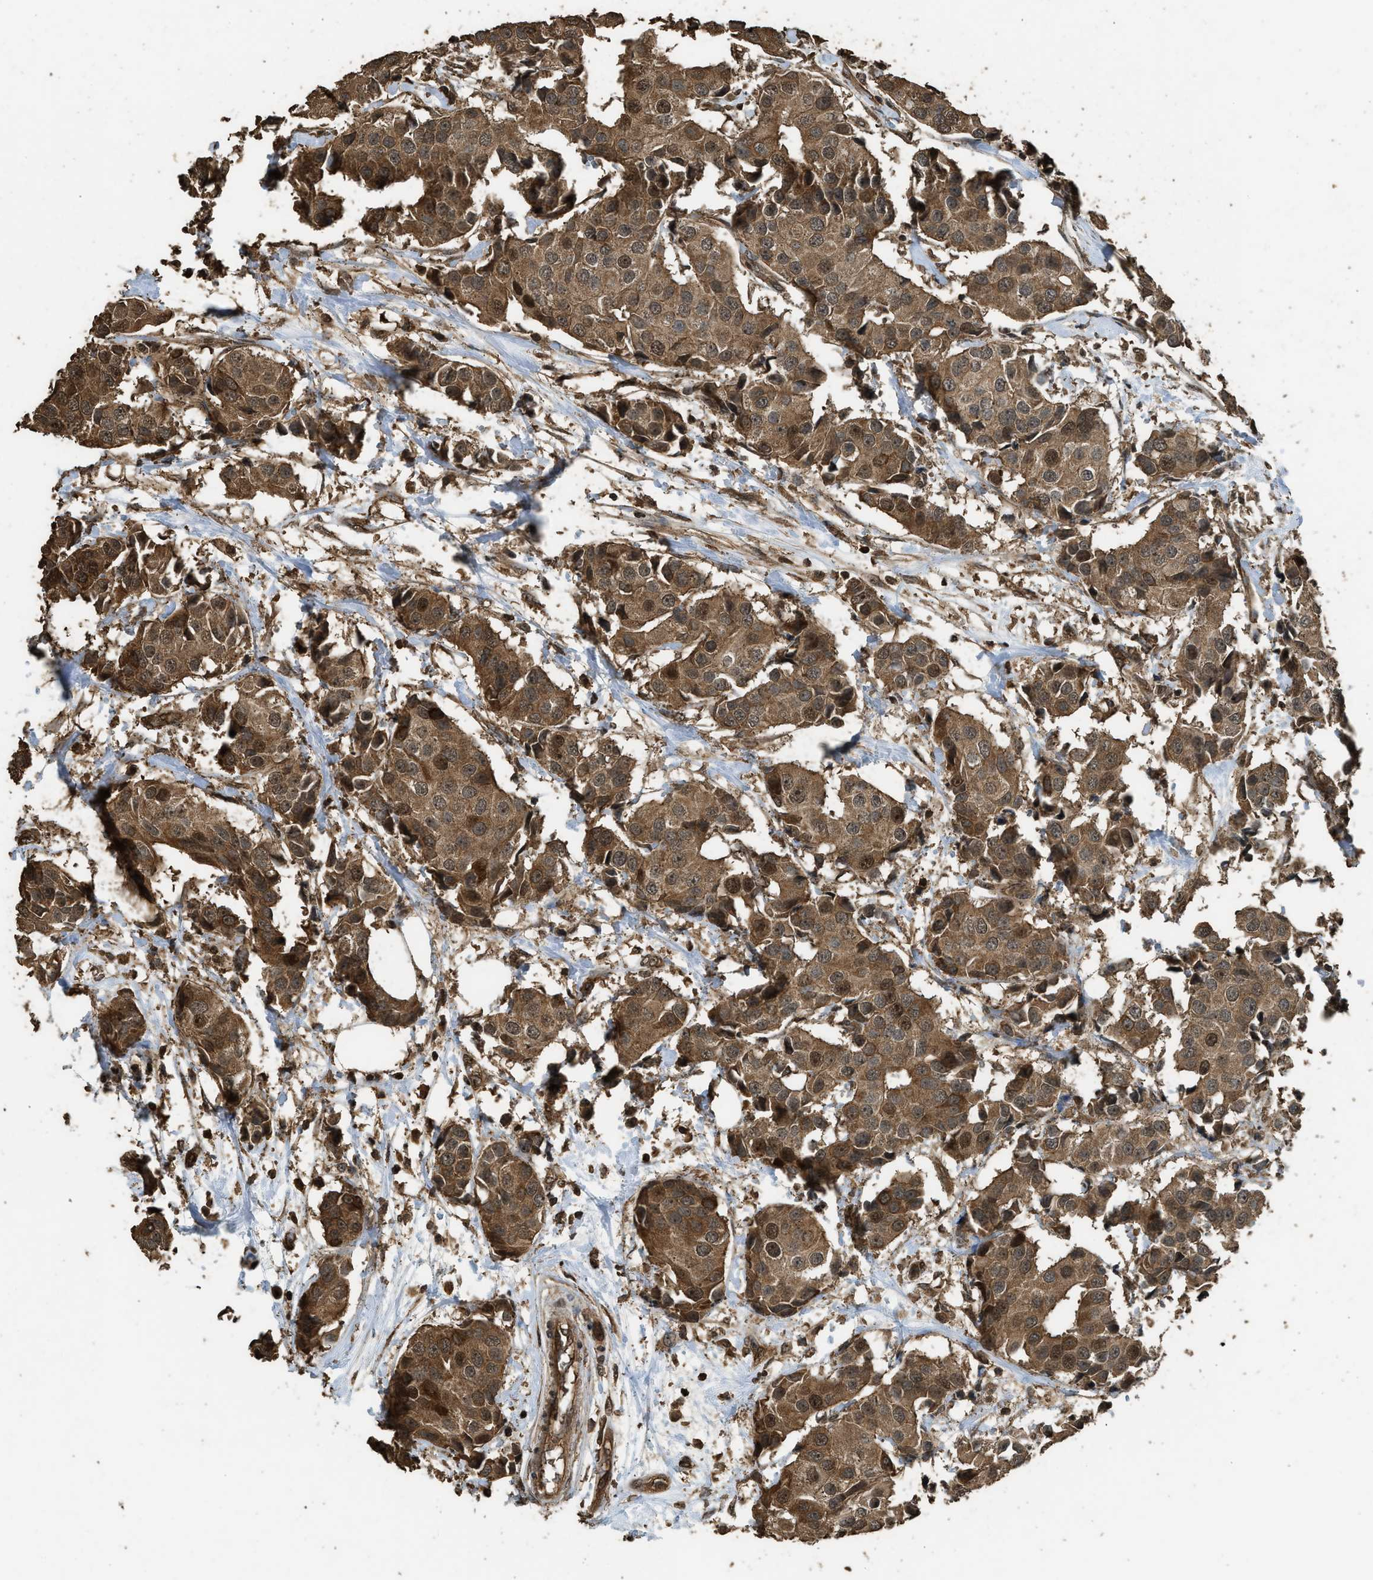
{"staining": {"intensity": "moderate", "quantity": ">75%", "location": "cytoplasmic/membranous,nuclear"}, "tissue": "breast cancer", "cell_type": "Tumor cells", "image_type": "cancer", "snomed": [{"axis": "morphology", "description": "Normal tissue, NOS"}, {"axis": "morphology", "description": "Duct carcinoma"}, {"axis": "topography", "description": "Breast"}], "caption": "High-power microscopy captured an immunohistochemistry photomicrograph of breast intraductal carcinoma, revealing moderate cytoplasmic/membranous and nuclear staining in about >75% of tumor cells.", "gene": "MYBL2", "patient": {"sex": "female", "age": 39}}